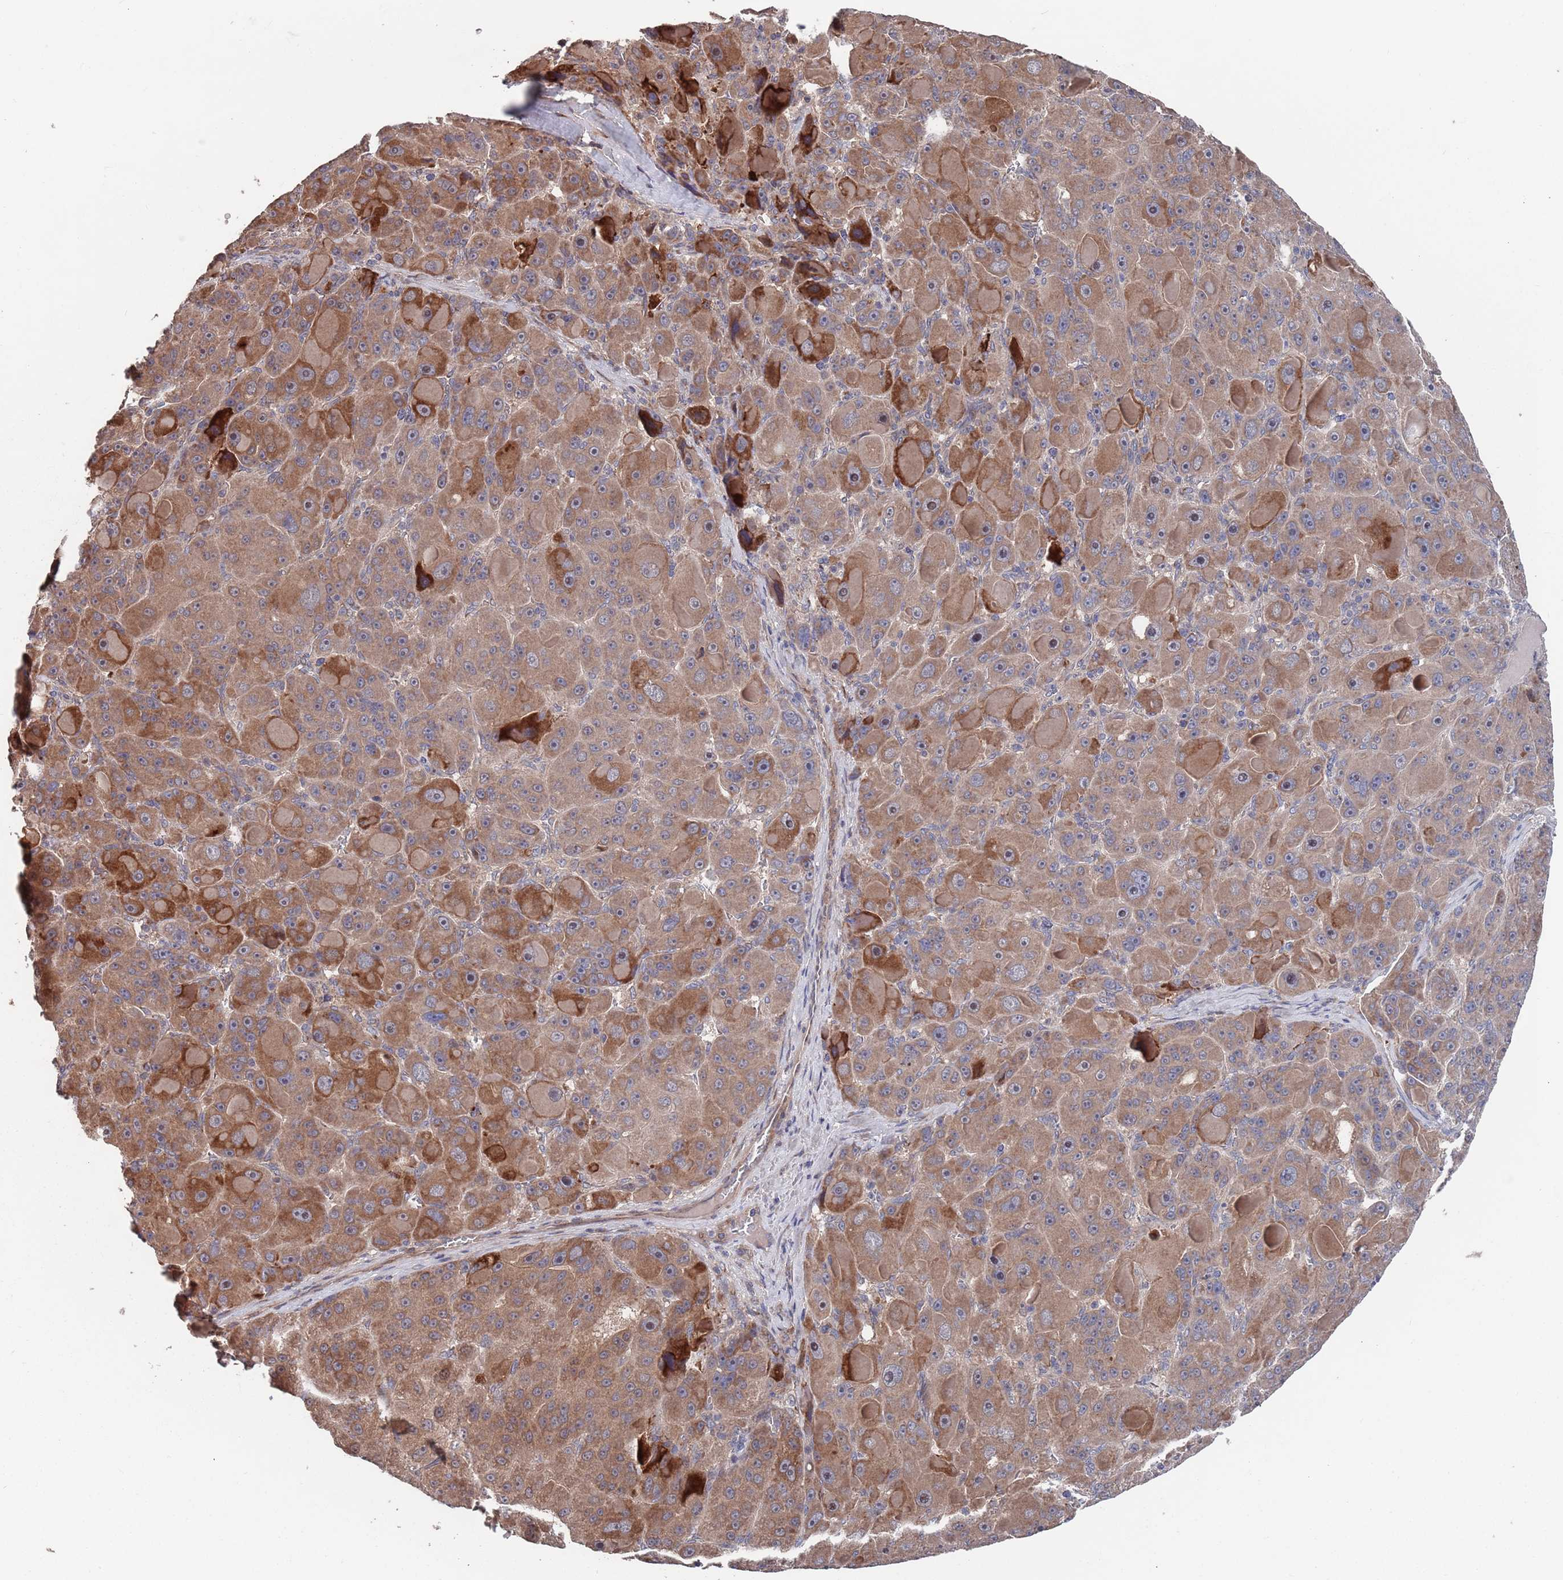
{"staining": {"intensity": "strong", "quantity": ">75%", "location": "cytoplasmic/membranous"}, "tissue": "liver cancer", "cell_type": "Tumor cells", "image_type": "cancer", "snomed": [{"axis": "morphology", "description": "Carcinoma, Hepatocellular, NOS"}, {"axis": "topography", "description": "Liver"}], "caption": "Human liver cancer (hepatocellular carcinoma) stained with a brown dye demonstrates strong cytoplasmic/membranous positive expression in approximately >75% of tumor cells.", "gene": "UNC45A", "patient": {"sex": "male", "age": 76}}